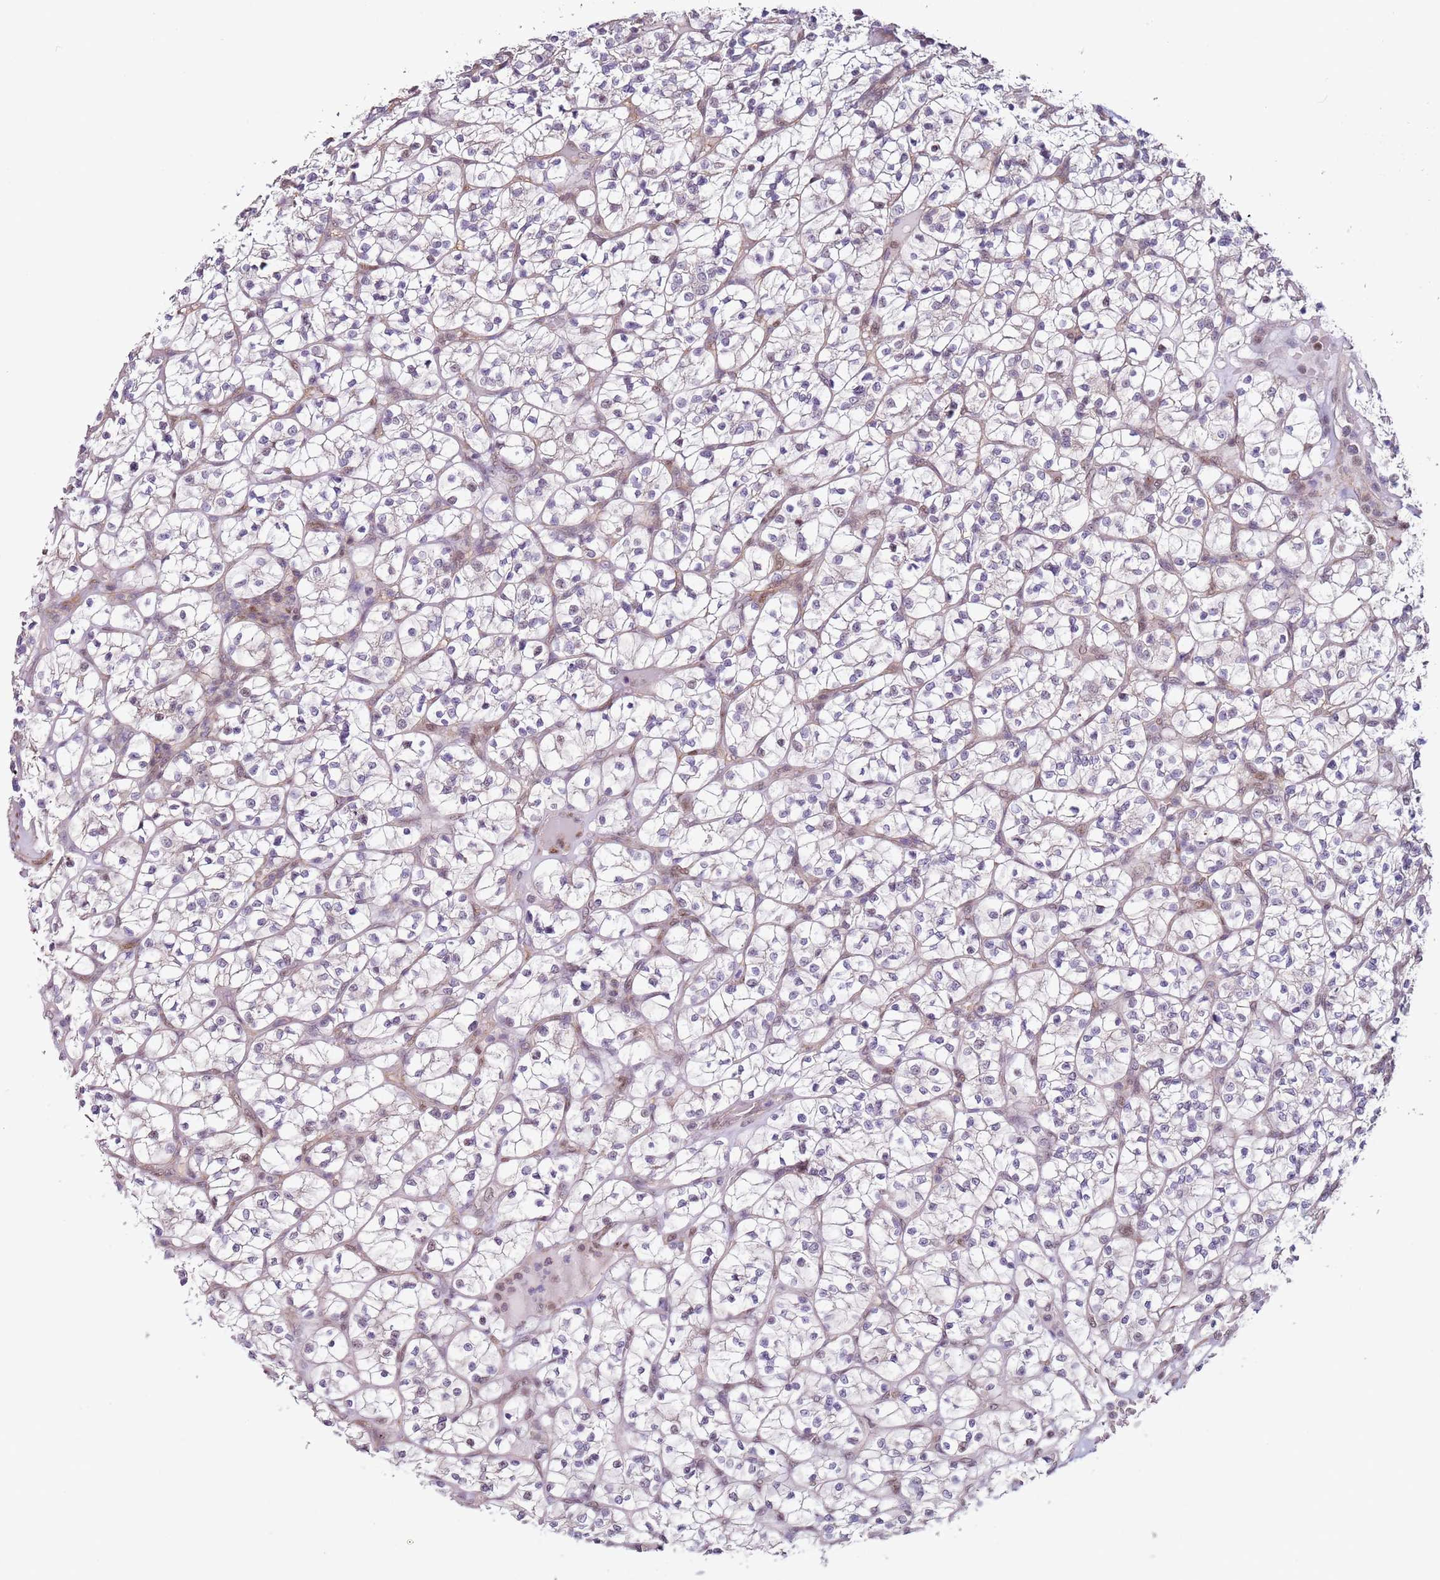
{"staining": {"intensity": "negative", "quantity": "none", "location": "none"}, "tissue": "renal cancer", "cell_type": "Tumor cells", "image_type": "cancer", "snomed": [{"axis": "morphology", "description": "Adenocarcinoma, NOS"}, {"axis": "topography", "description": "Kidney"}], "caption": "Tumor cells are negative for protein expression in human renal cancer.", "gene": "PSMD4", "patient": {"sex": "female", "age": 64}}